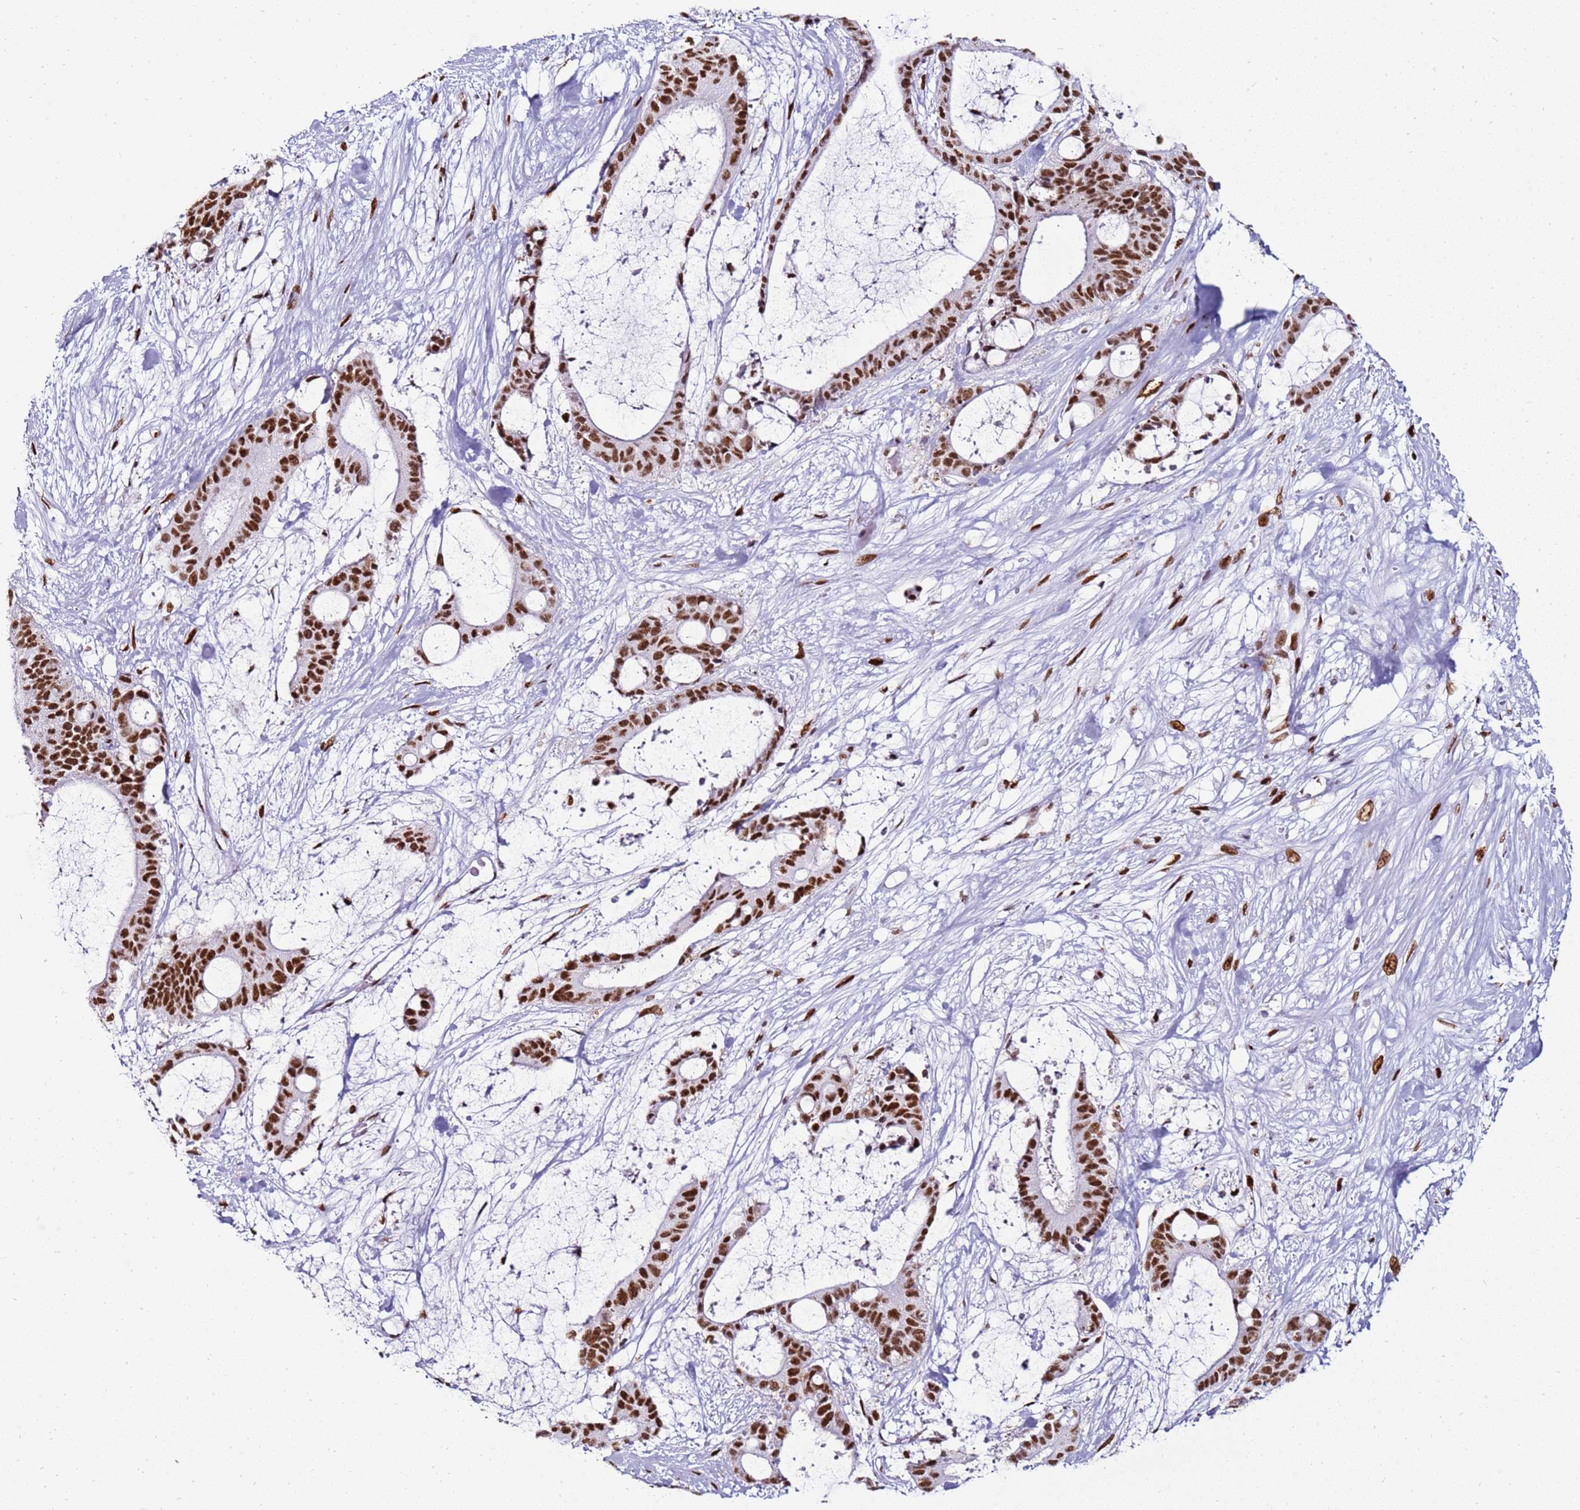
{"staining": {"intensity": "strong", "quantity": ">75%", "location": "nuclear"}, "tissue": "liver cancer", "cell_type": "Tumor cells", "image_type": "cancer", "snomed": [{"axis": "morphology", "description": "Normal tissue, NOS"}, {"axis": "morphology", "description": "Cholangiocarcinoma"}, {"axis": "topography", "description": "Liver"}, {"axis": "topography", "description": "Peripheral nerve tissue"}], "caption": "Cholangiocarcinoma (liver) stained with a brown dye demonstrates strong nuclear positive expression in about >75% of tumor cells.", "gene": "KPNA4", "patient": {"sex": "female", "age": 73}}